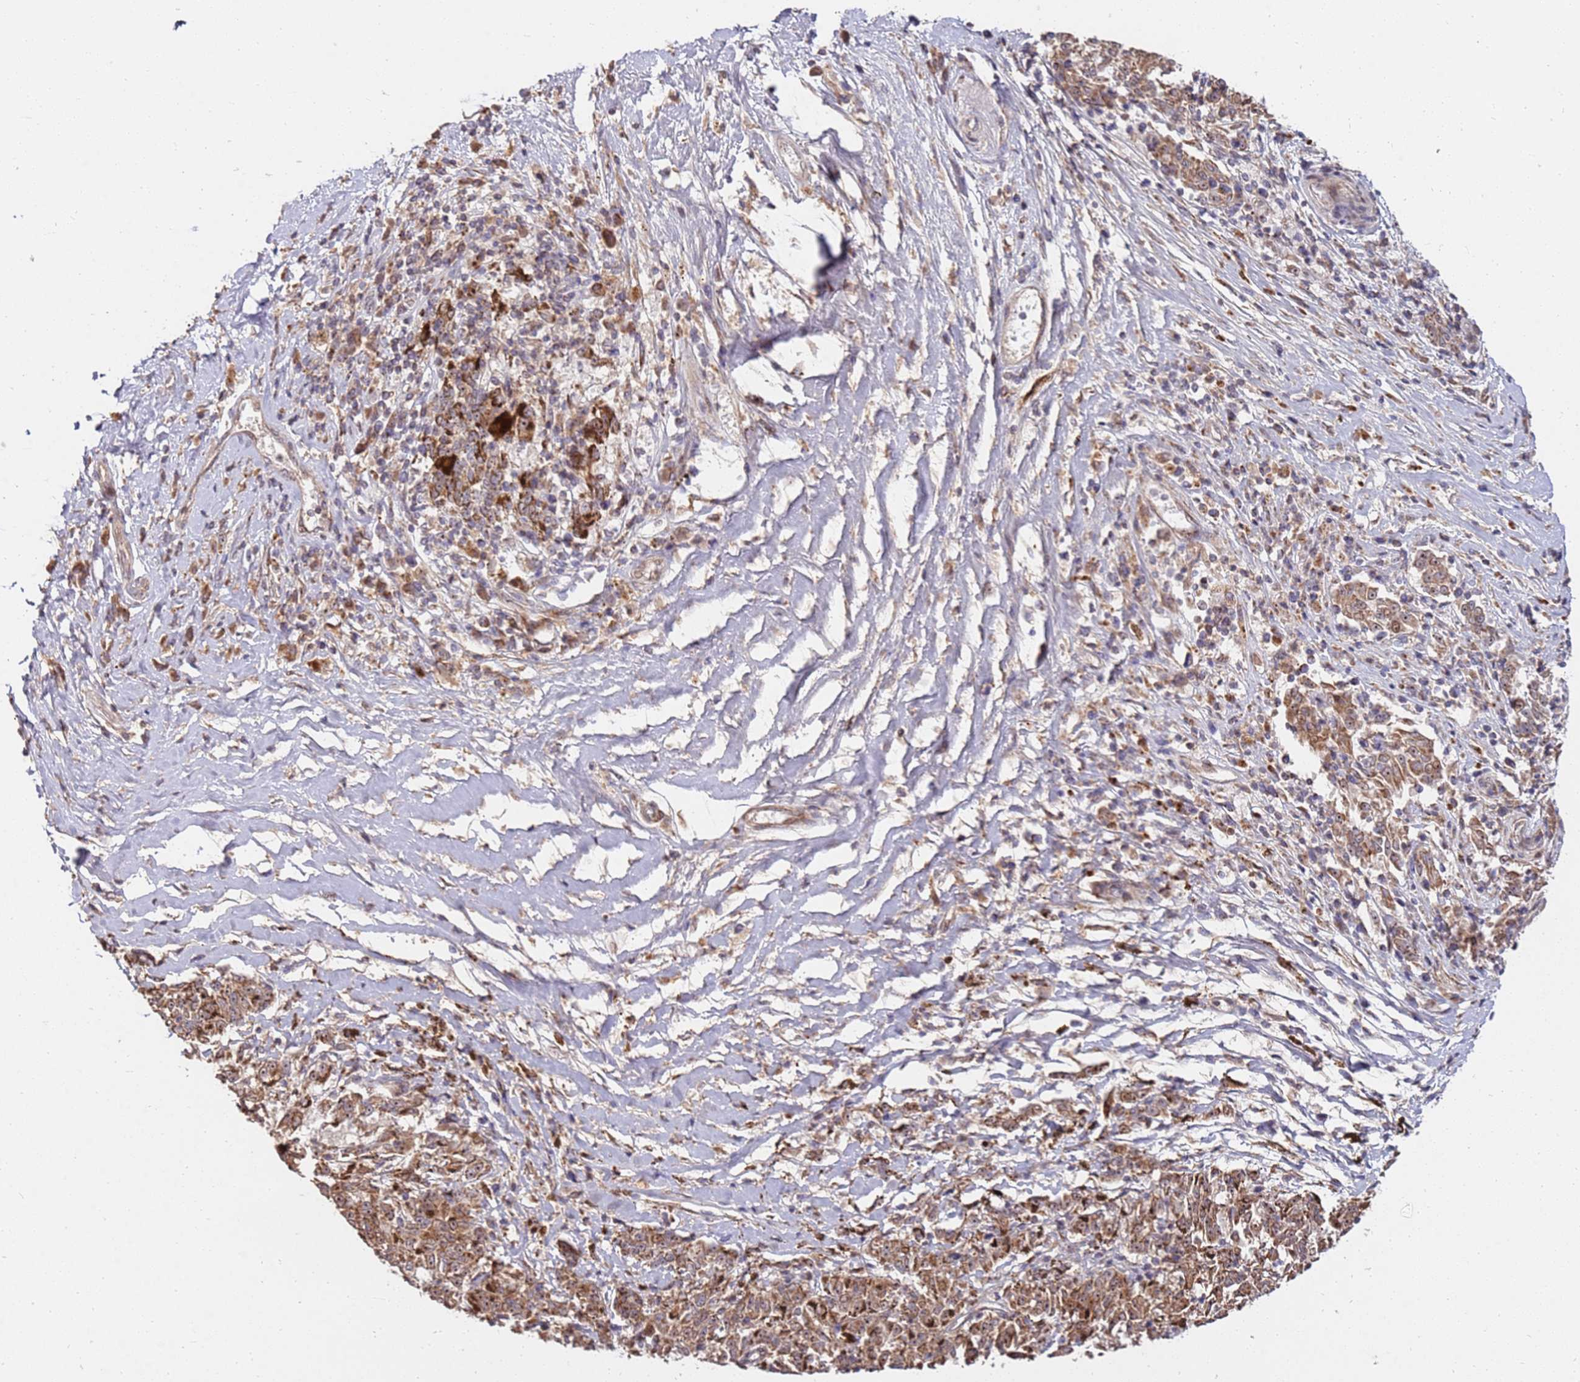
{"staining": {"intensity": "moderate", "quantity": ">75%", "location": "cytoplasmic/membranous,nuclear"}, "tissue": "melanoma", "cell_type": "Tumor cells", "image_type": "cancer", "snomed": [{"axis": "morphology", "description": "Malignant melanoma, NOS"}, {"axis": "topography", "description": "Skin"}], "caption": "This is an image of immunohistochemistry staining of malignant melanoma, which shows moderate staining in the cytoplasmic/membranous and nuclear of tumor cells.", "gene": "KIF25", "patient": {"sex": "female", "age": 72}}